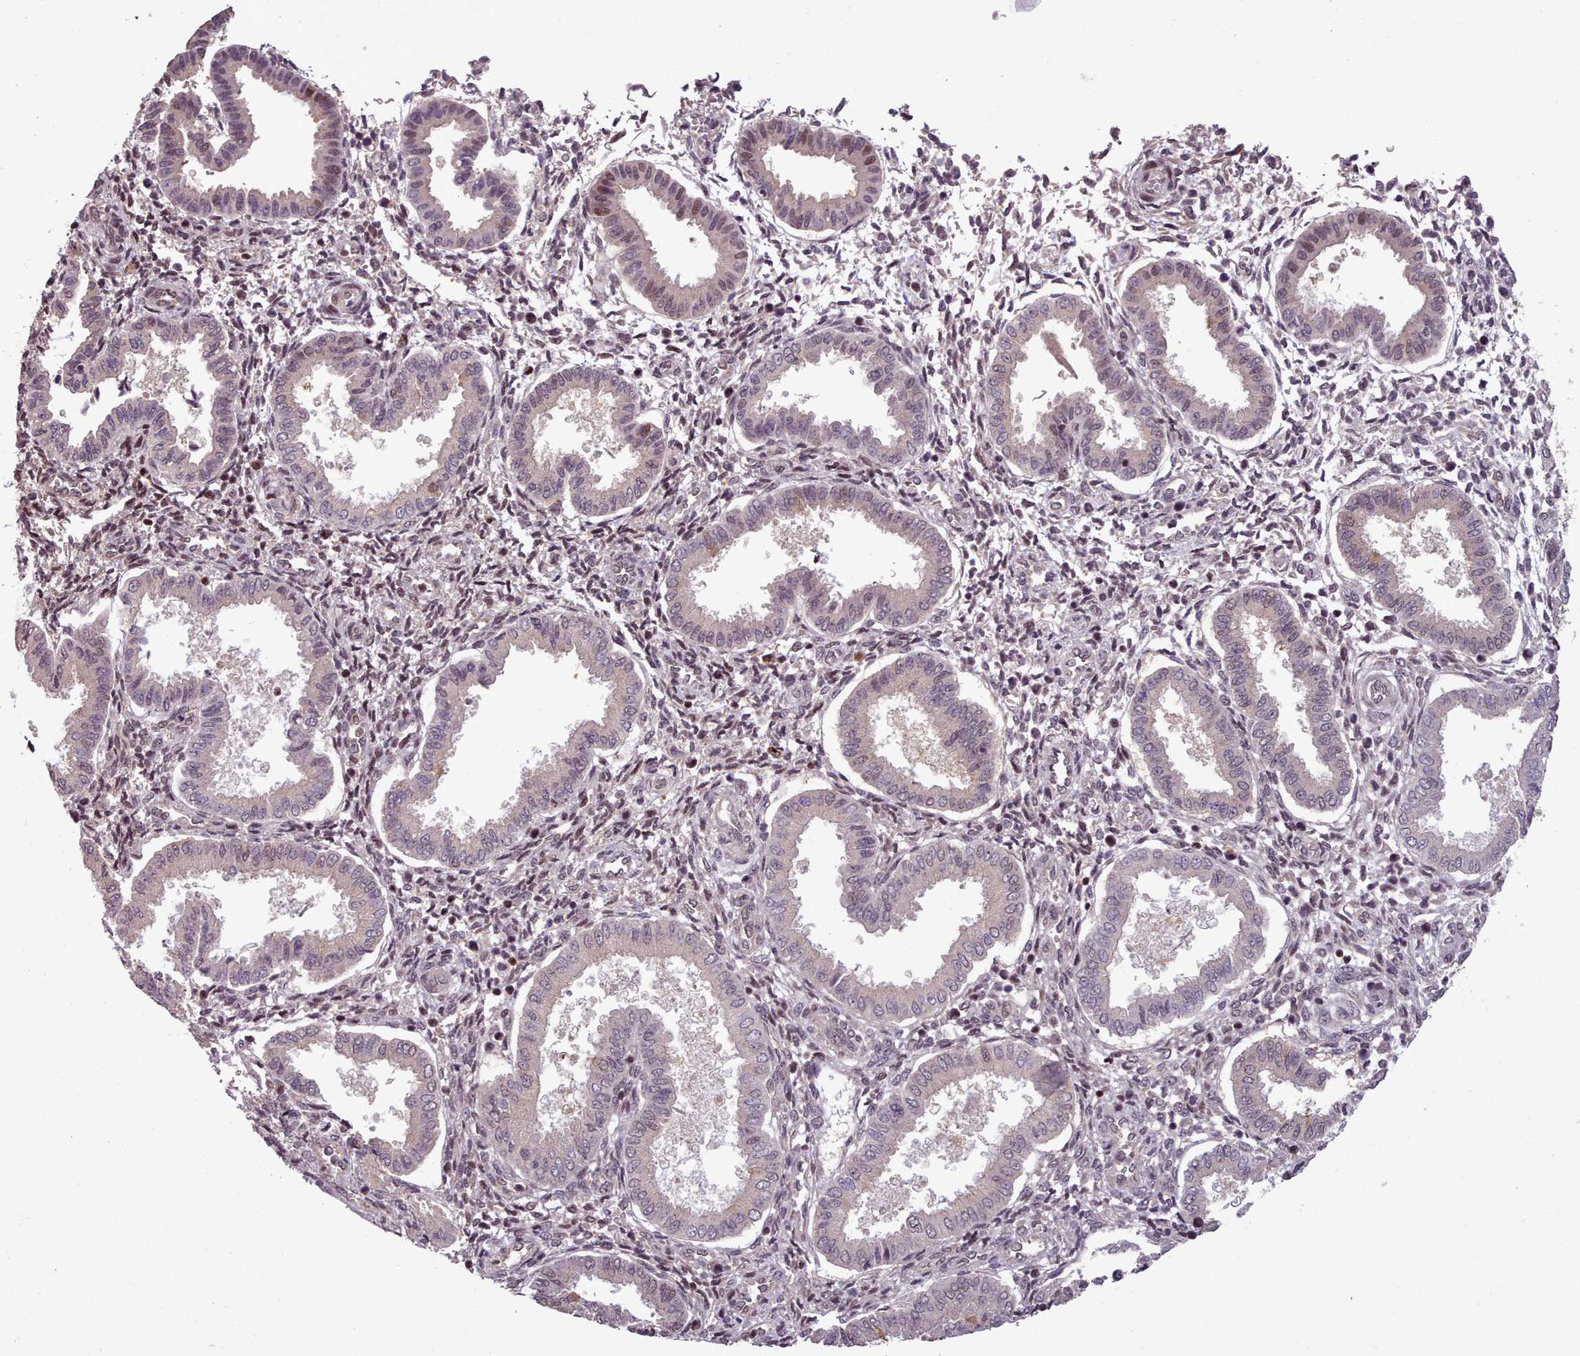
{"staining": {"intensity": "weak", "quantity": "25%-75%", "location": "nuclear"}, "tissue": "endometrium", "cell_type": "Cells in endometrial stroma", "image_type": "normal", "snomed": [{"axis": "morphology", "description": "Normal tissue, NOS"}, {"axis": "topography", "description": "Endometrium"}], "caption": "High-power microscopy captured an IHC histopathology image of normal endometrium, revealing weak nuclear expression in approximately 25%-75% of cells in endometrial stroma. The staining was performed using DAB (3,3'-diaminobenzidine), with brown indicating positive protein expression. Nuclei are stained blue with hematoxylin.", "gene": "ENSA", "patient": {"sex": "female", "age": 24}}